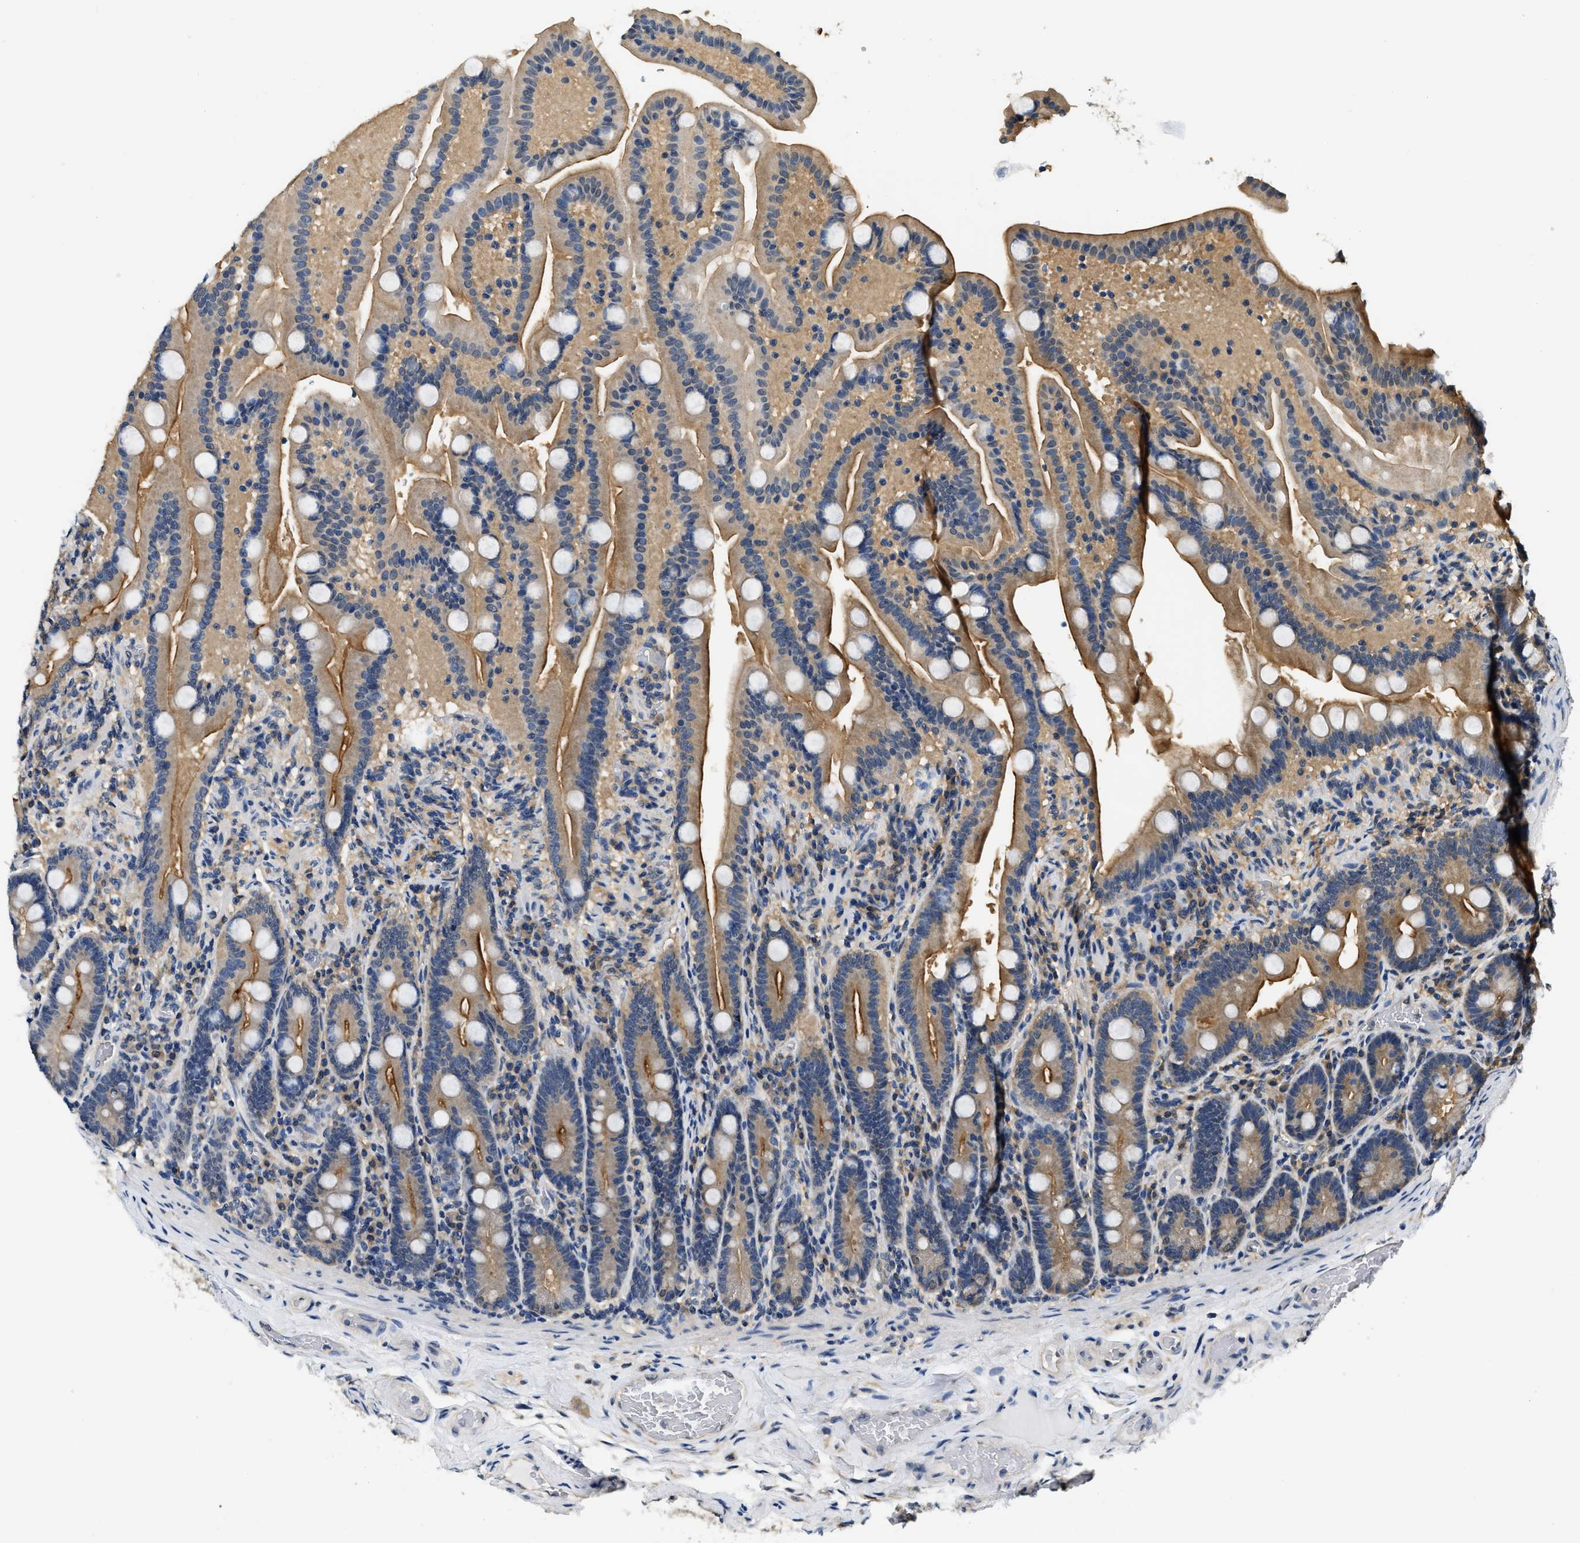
{"staining": {"intensity": "moderate", "quantity": "25%-75%", "location": "cytoplasmic/membranous"}, "tissue": "duodenum", "cell_type": "Glandular cells", "image_type": "normal", "snomed": [{"axis": "morphology", "description": "Normal tissue, NOS"}, {"axis": "topography", "description": "Duodenum"}], "caption": "Duodenum stained for a protein shows moderate cytoplasmic/membranous positivity in glandular cells. (Stains: DAB in brown, nuclei in blue, Microscopy: brightfield microscopy at high magnification).", "gene": "BCL7C", "patient": {"sex": "male", "age": 54}}